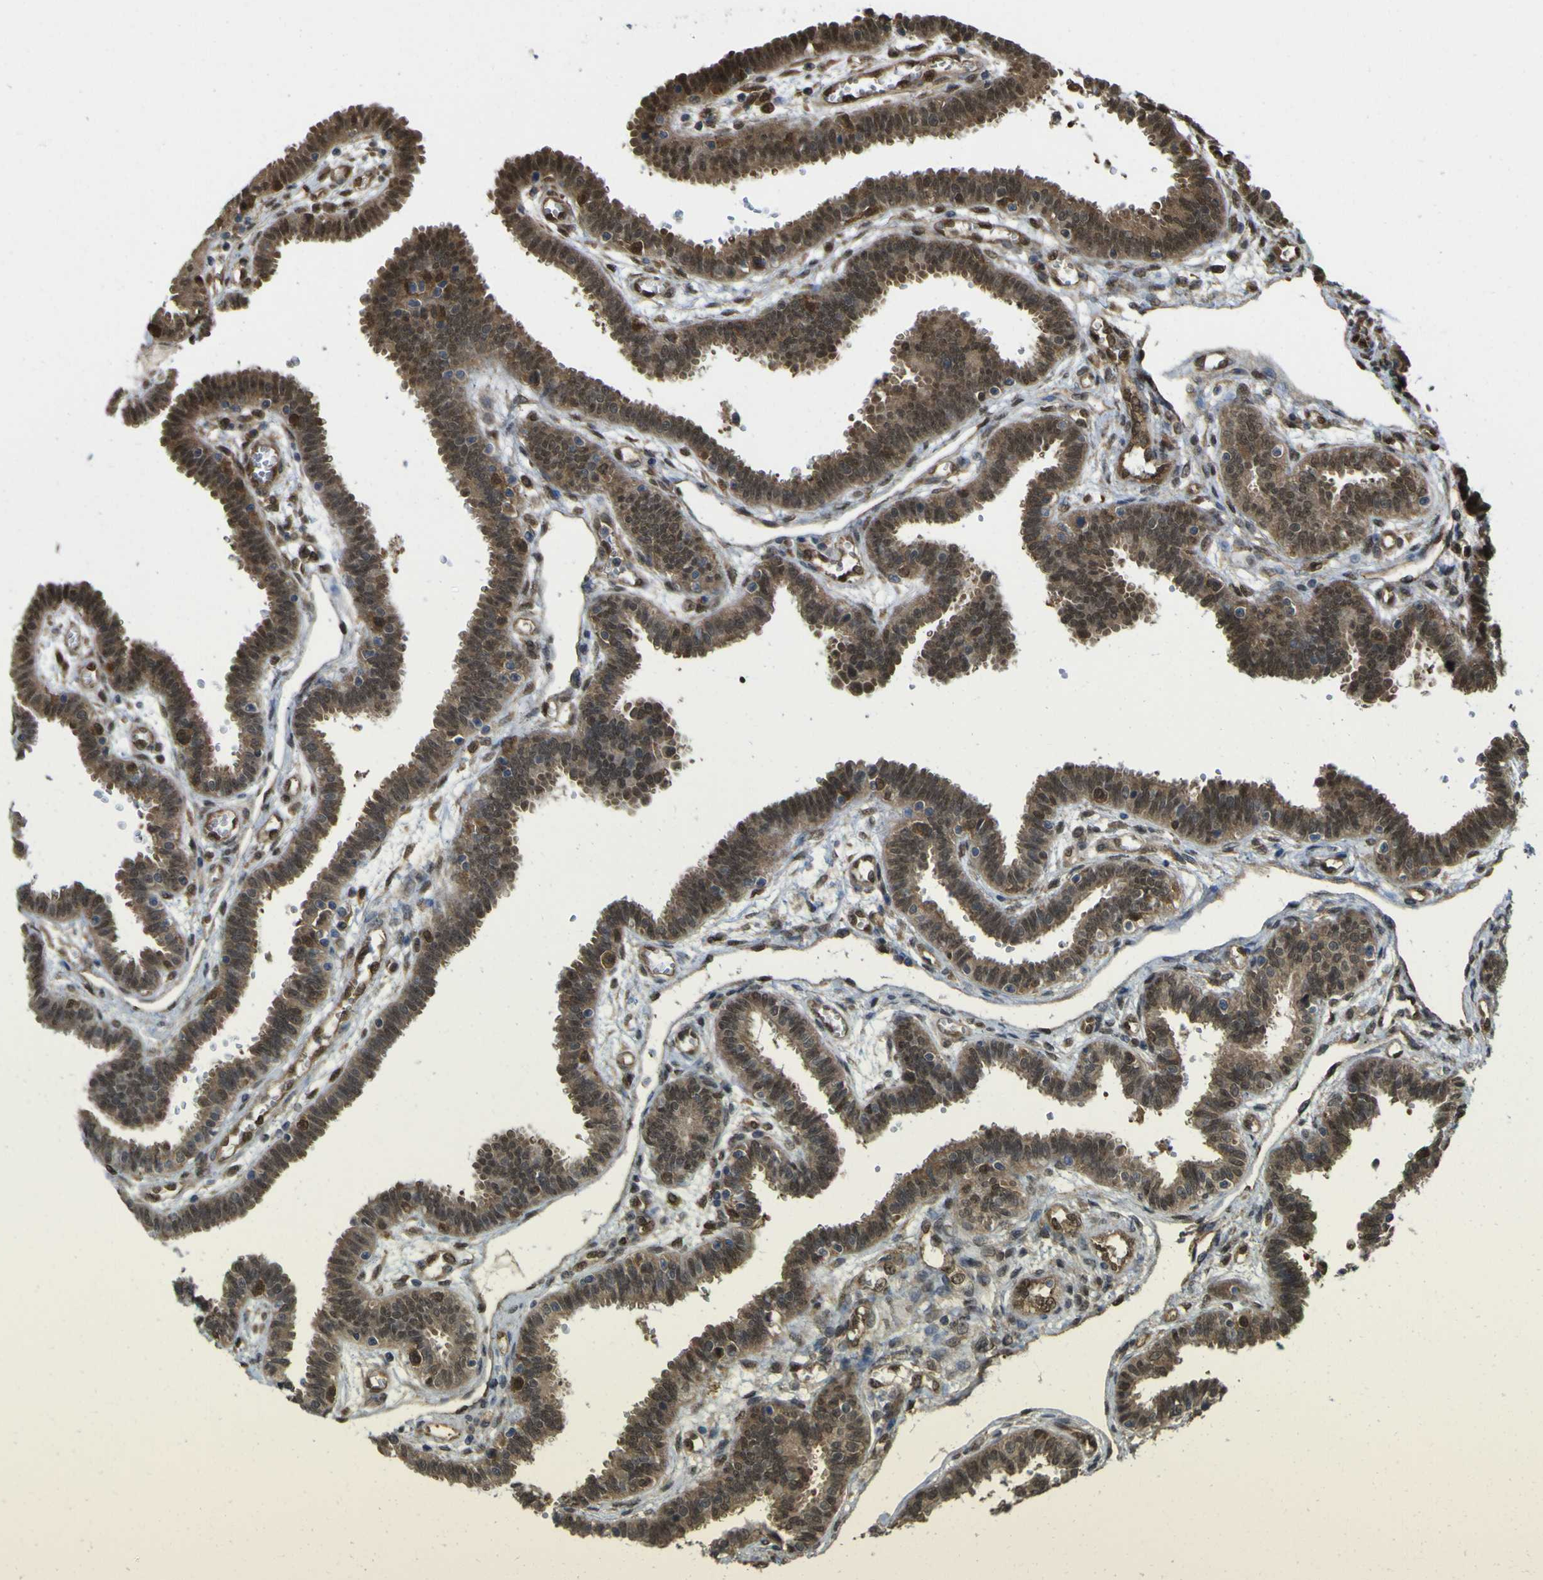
{"staining": {"intensity": "moderate", "quantity": ">75%", "location": "cytoplasmic/membranous,nuclear"}, "tissue": "fallopian tube", "cell_type": "Glandular cells", "image_type": "normal", "snomed": [{"axis": "morphology", "description": "Normal tissue, NOS"}, {"axis": "topography", "description": "Fallopian tube"}], "caption": "Benign fallopian tube exhibits moderate cytoplasmic/membranous,nuclear staining in approximately >75% of glandular cells.", "gene": "YWHAG", "patient": {"sex": "female", "age": 32}}